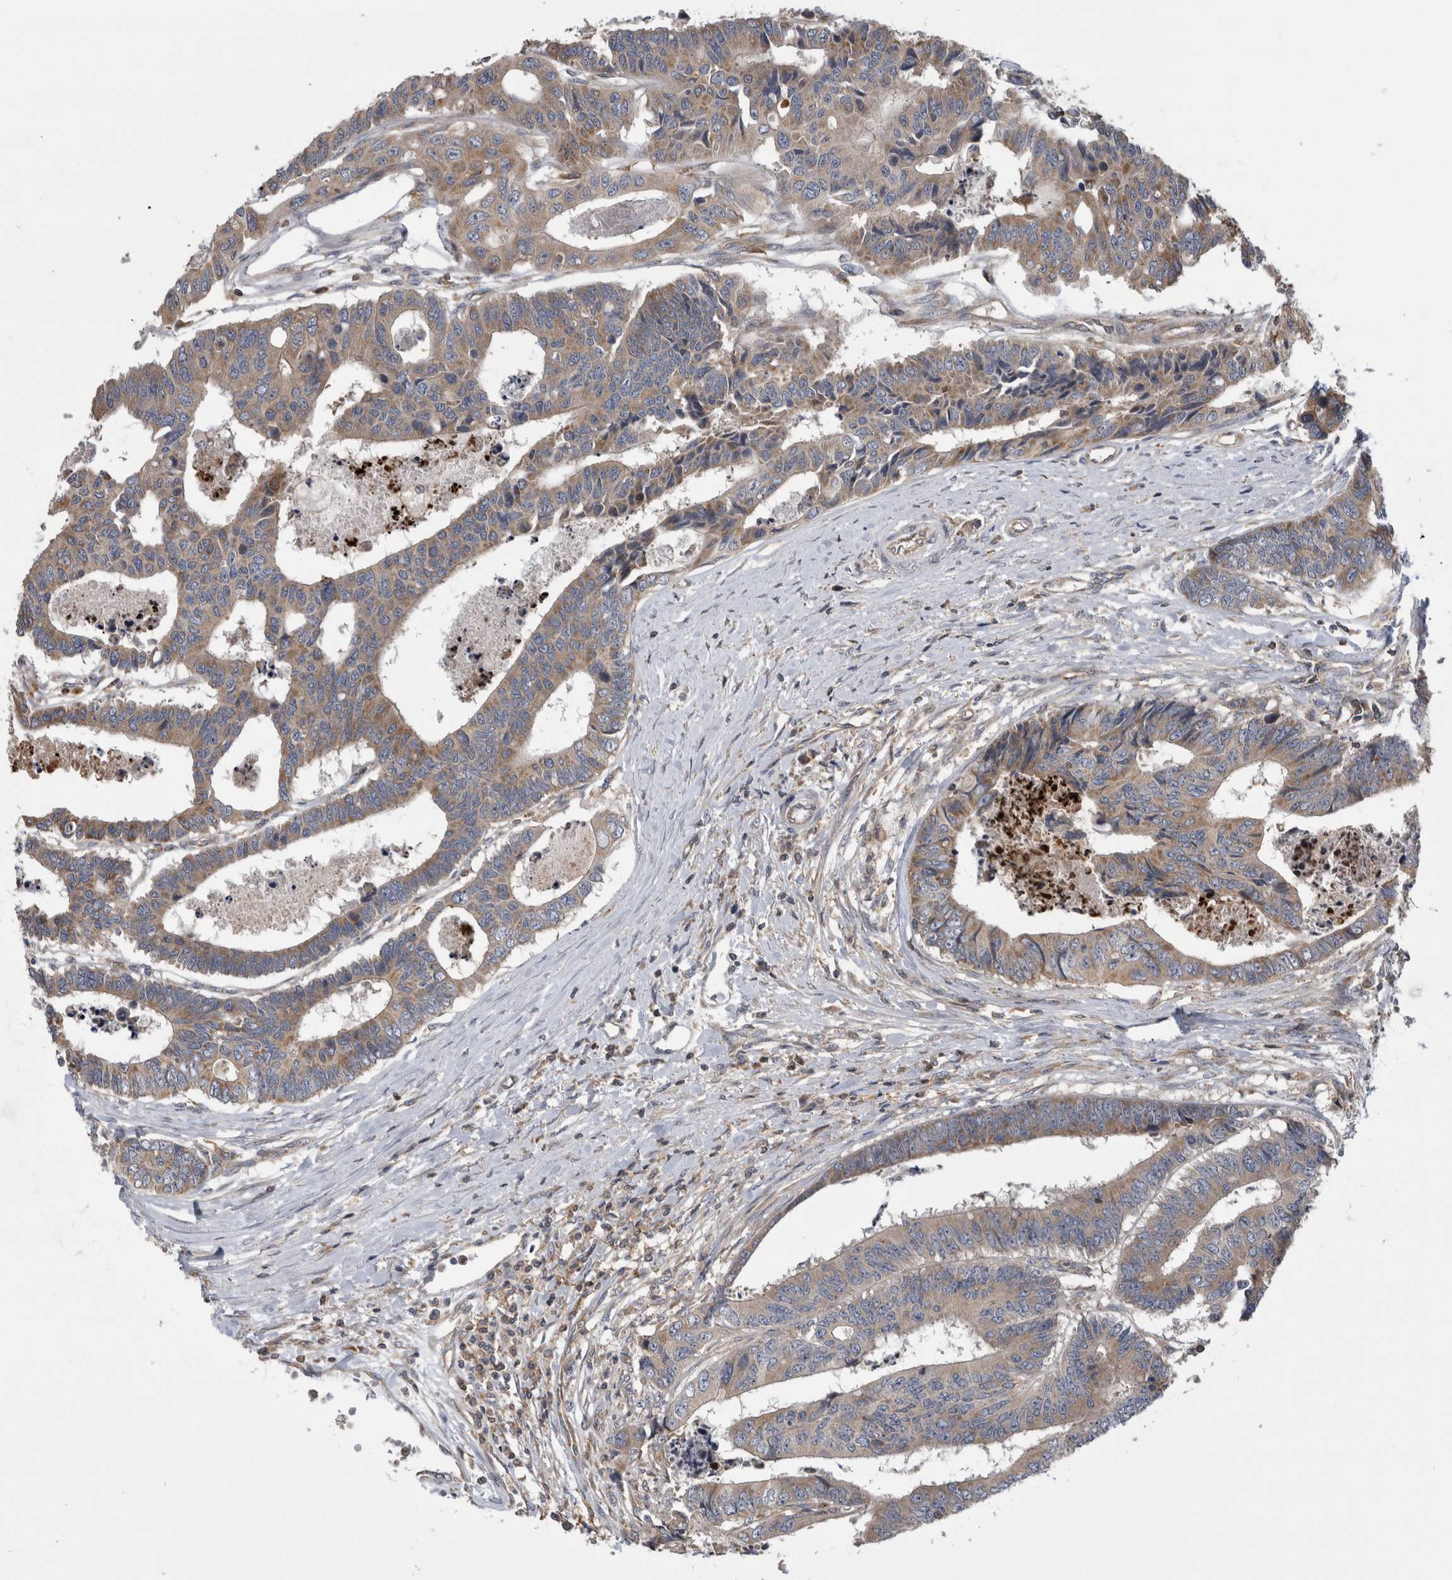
{"staining": {"intensity": "moderate", "quantity": ">75%", "location": "cytoplasmic/membranous"}, "tissue": "colorectal cancer", "cell_type": "Tumor cells", "image_type": "cancer", "snomed": [{"axis": "morphology", "description": "Adenocarcinoma, NOS"}, {"axis": "topography", "description": "Rectum"}], "caption": "Moderate cytoplasmic/membranous protein positivity is seen in about >75% of tumor cells in colorectal adenocarcinoma.", "gene": "GRIK2", "patient": {"sex": "male", "age": 84}}